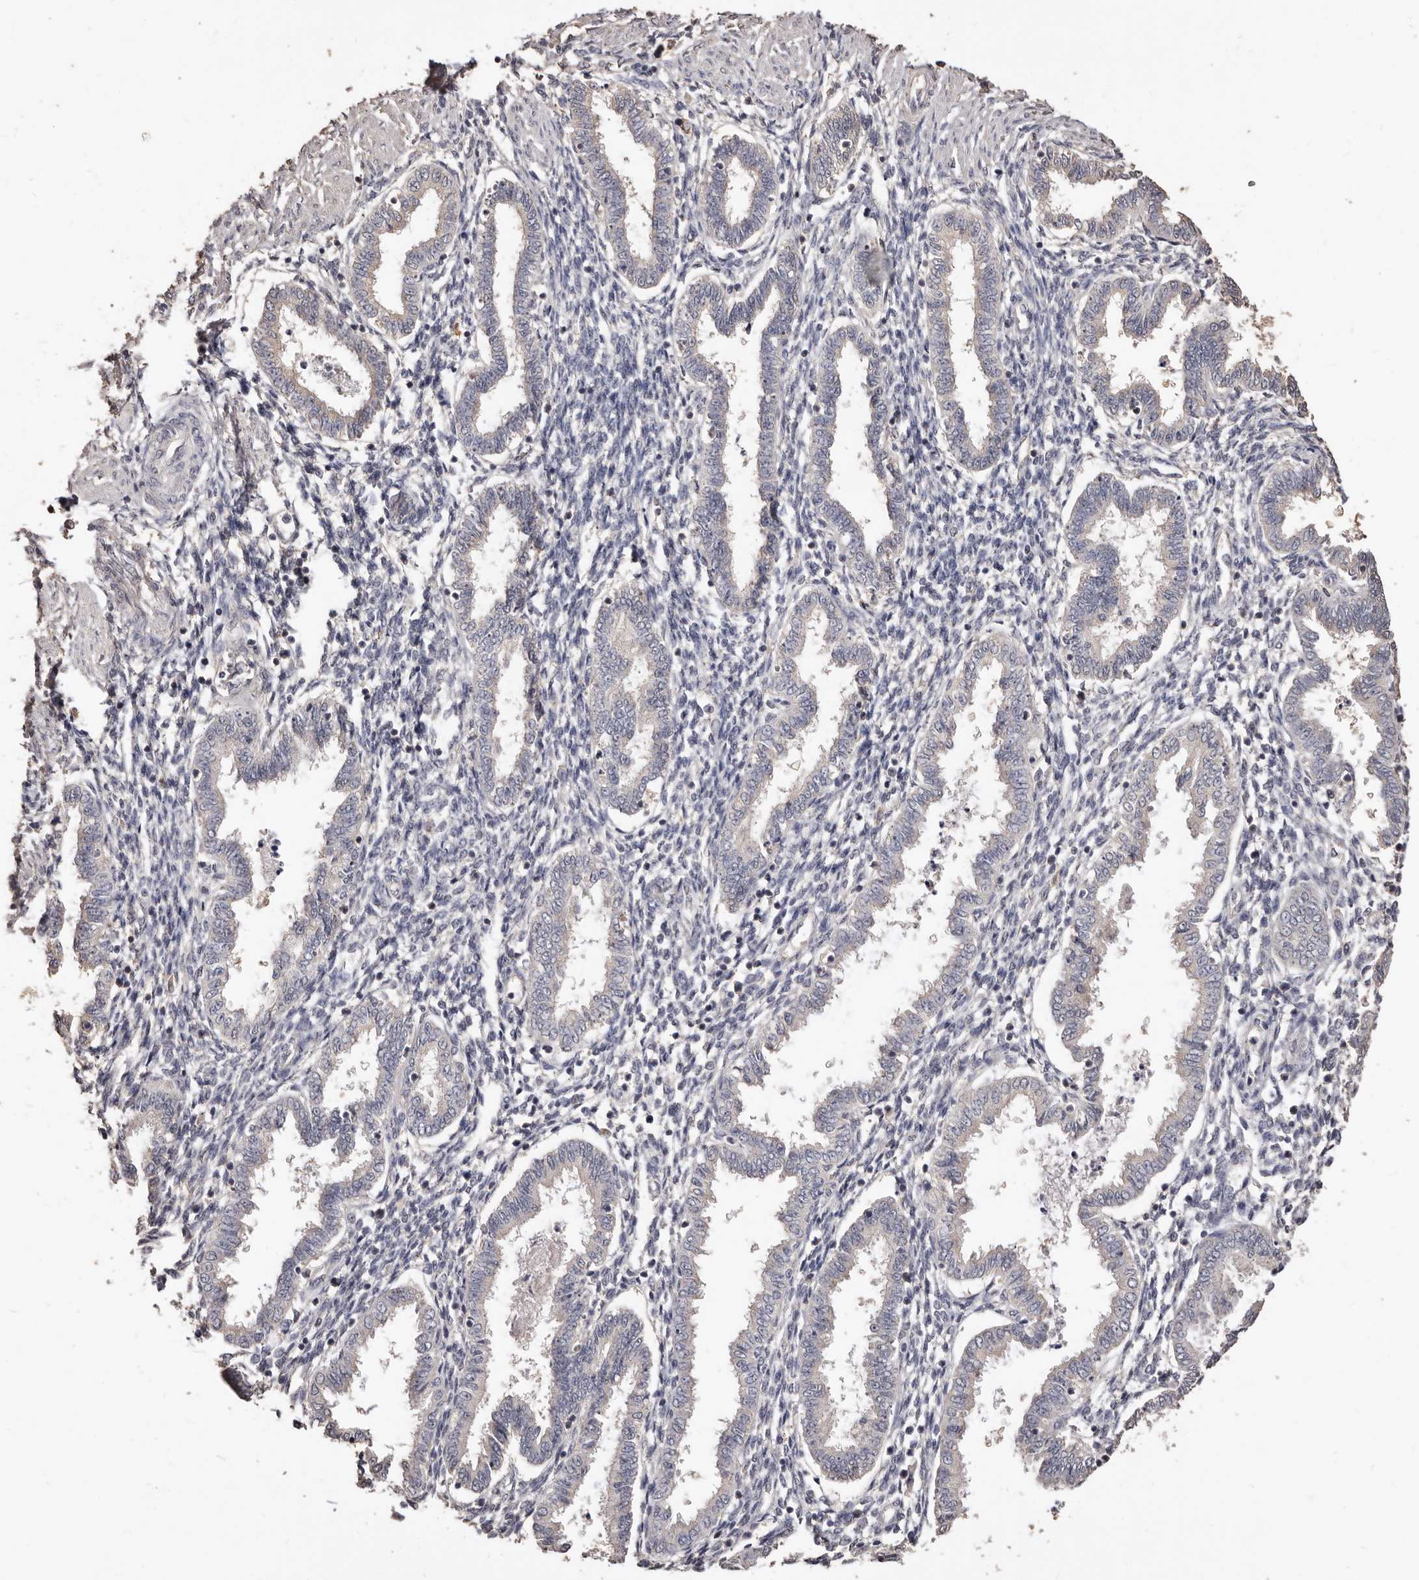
{"staining": {"intensity": "negative", "quantity": "none", "location": "none"}, "tissue": "endometrium", "cell_type": "Cells in endometrial stroma", "image_type": "normal", "snomed": [{"axis": "morphology", "description": "Normal tissue, NOS"}, {"axis": "topography", "description": "Endometrium"}], "caption": "Micrograph shows no protein positivity in cells in endometrial stroma of benign endometrium. The staining was performed using DAB to visualize the protein expression in brown, while the nuclei were stained in blue with hematoxylin (Magnification: 20x).", "gene": "INAVA", "patient": {"sex": "female", "age": 33}}